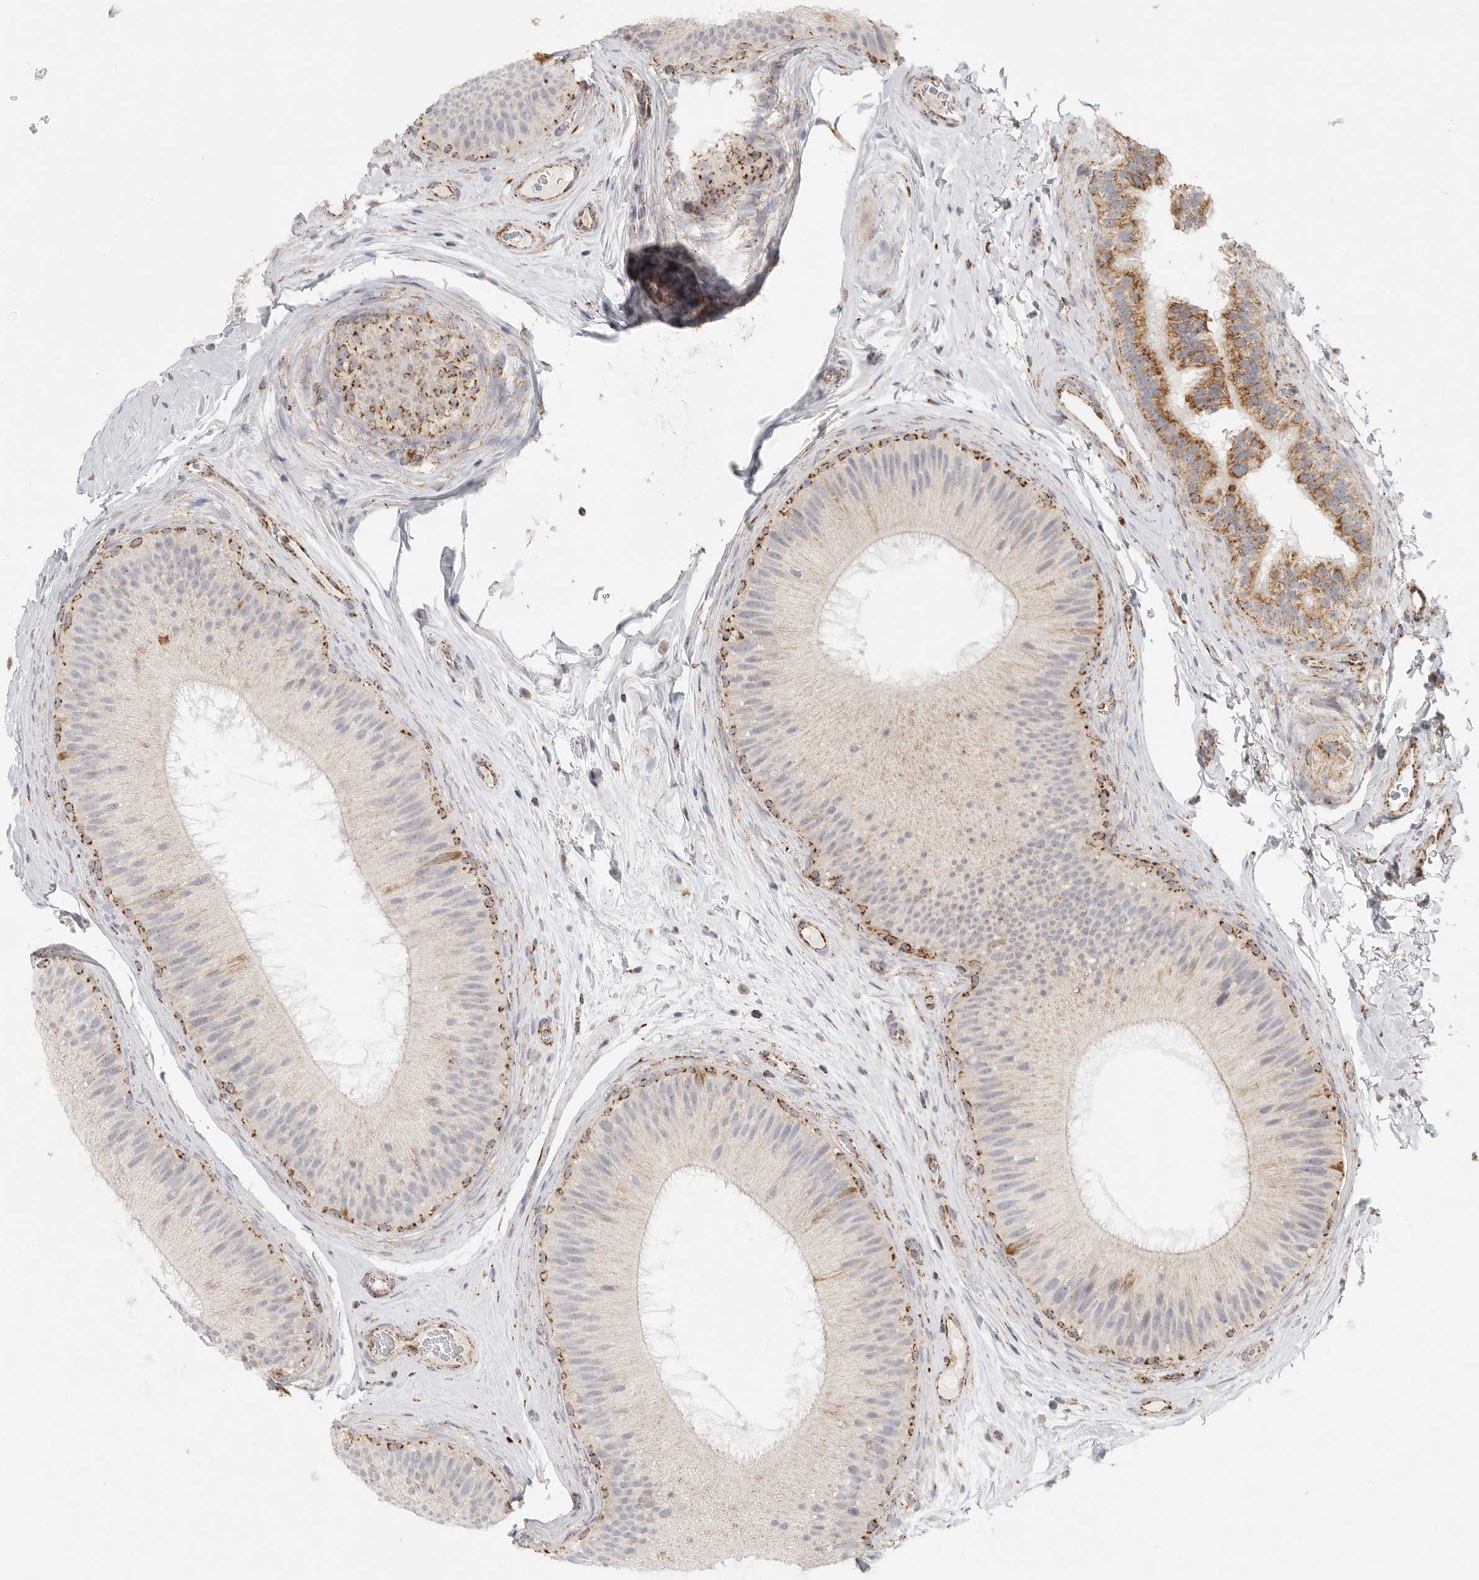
{"staining": {"intensity": "moderate", "quantity": "25%-75%", "location": "cytoplasmic/membranous"}, "tissue": "epididymis", "cell_type": "Glandular cells", "image_type": "normal", "snomed": [{"axis": "morphology", "description": "Normal tissue, NOS"}, {"axis": "topography", "description": "Epididymis"}], "caption": "Immunohistochemistry staining of normal epididymis, which exhibits medium levels of moderate cytoplasmic/membranous staining in about 25%-75% of glandular cells indicating moderate cytoplasmic/membranous protein positivity. The staining was performed using DAB (brown) for protein detection and nuclei were counterstained in hematoxylin (blue).", "gene": "SLC25A26", "patient": {"sex": "male", "age": 45}}